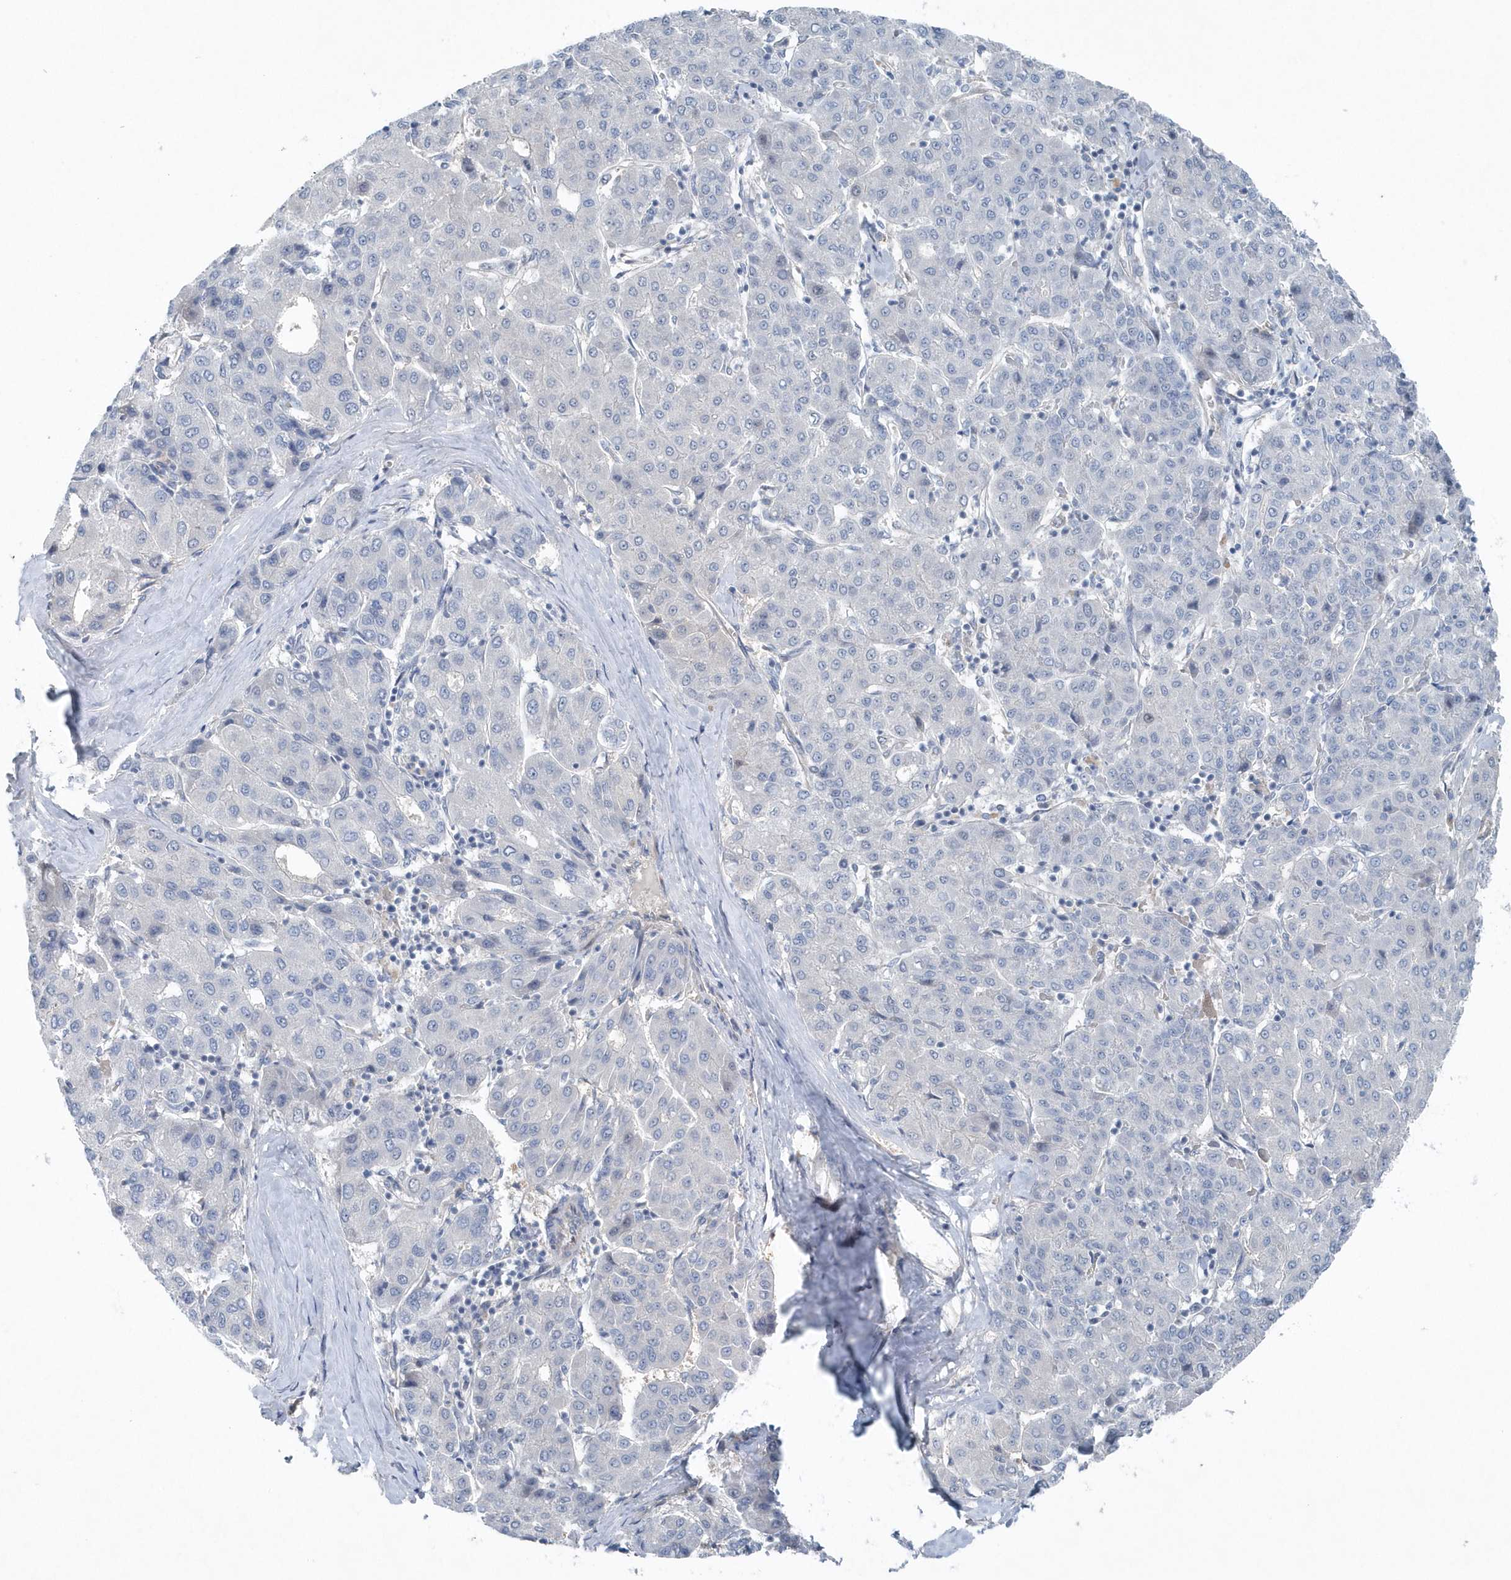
{"staining": {"intensity": "negative", "quantity": "none", "location": "none"}, "tissue": "liver cancer", "cell_type": "Tumor cells", "image_type": "cancer", "snomed": [{"axis": "morphology", "description": "Carcinoma, Hepatocellular, NOS"}, {"axis": "topography", "description": "Liver"}], "caption": "High power microscopy image of an IHC histopathology image of liver cancer, revealing no significant staining in tumor cells.", "gene": "MCC", "patient": {"sex": "male", "age": 65}}